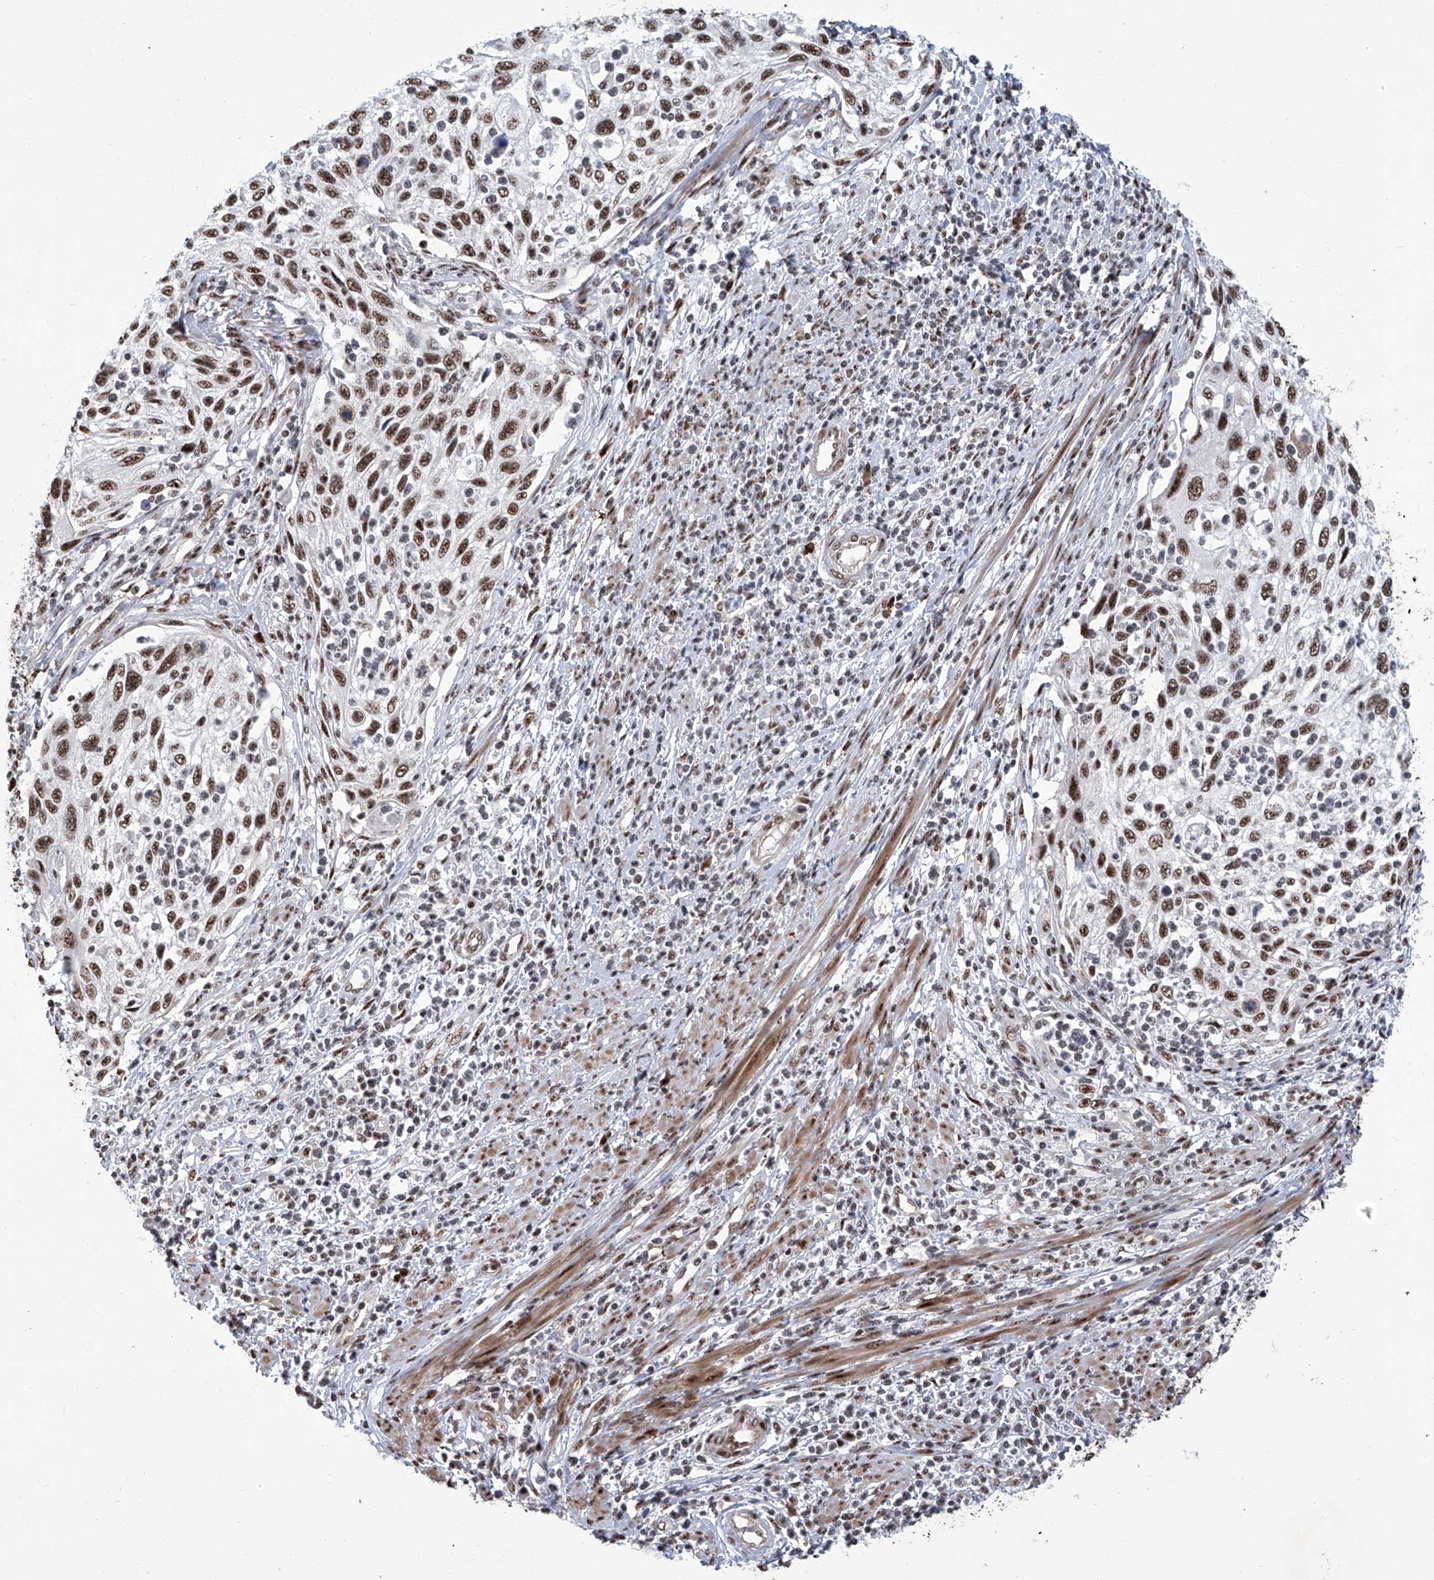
{"staining": {"intensity": "strong", "quantity": ">75%", "location": "nuclear"}, "tissue": "cervical cancer", "cell_type": "Tumor cells", "image_type": "cancer", "snomed": [{"axis": "morphology", "description": "Squamous cell carcinoma, NOS"}, {"axis": "topography", "description": "Cervix"}], "caption": "This is a histology image of immunohistochemistry (IHC) staining of cervical squamous cell carcinoma, which shows strong positivity in the nuclear of tumor cells.", "gene": "FBXL4", "patient": {"sex": "female", "age": 70}}